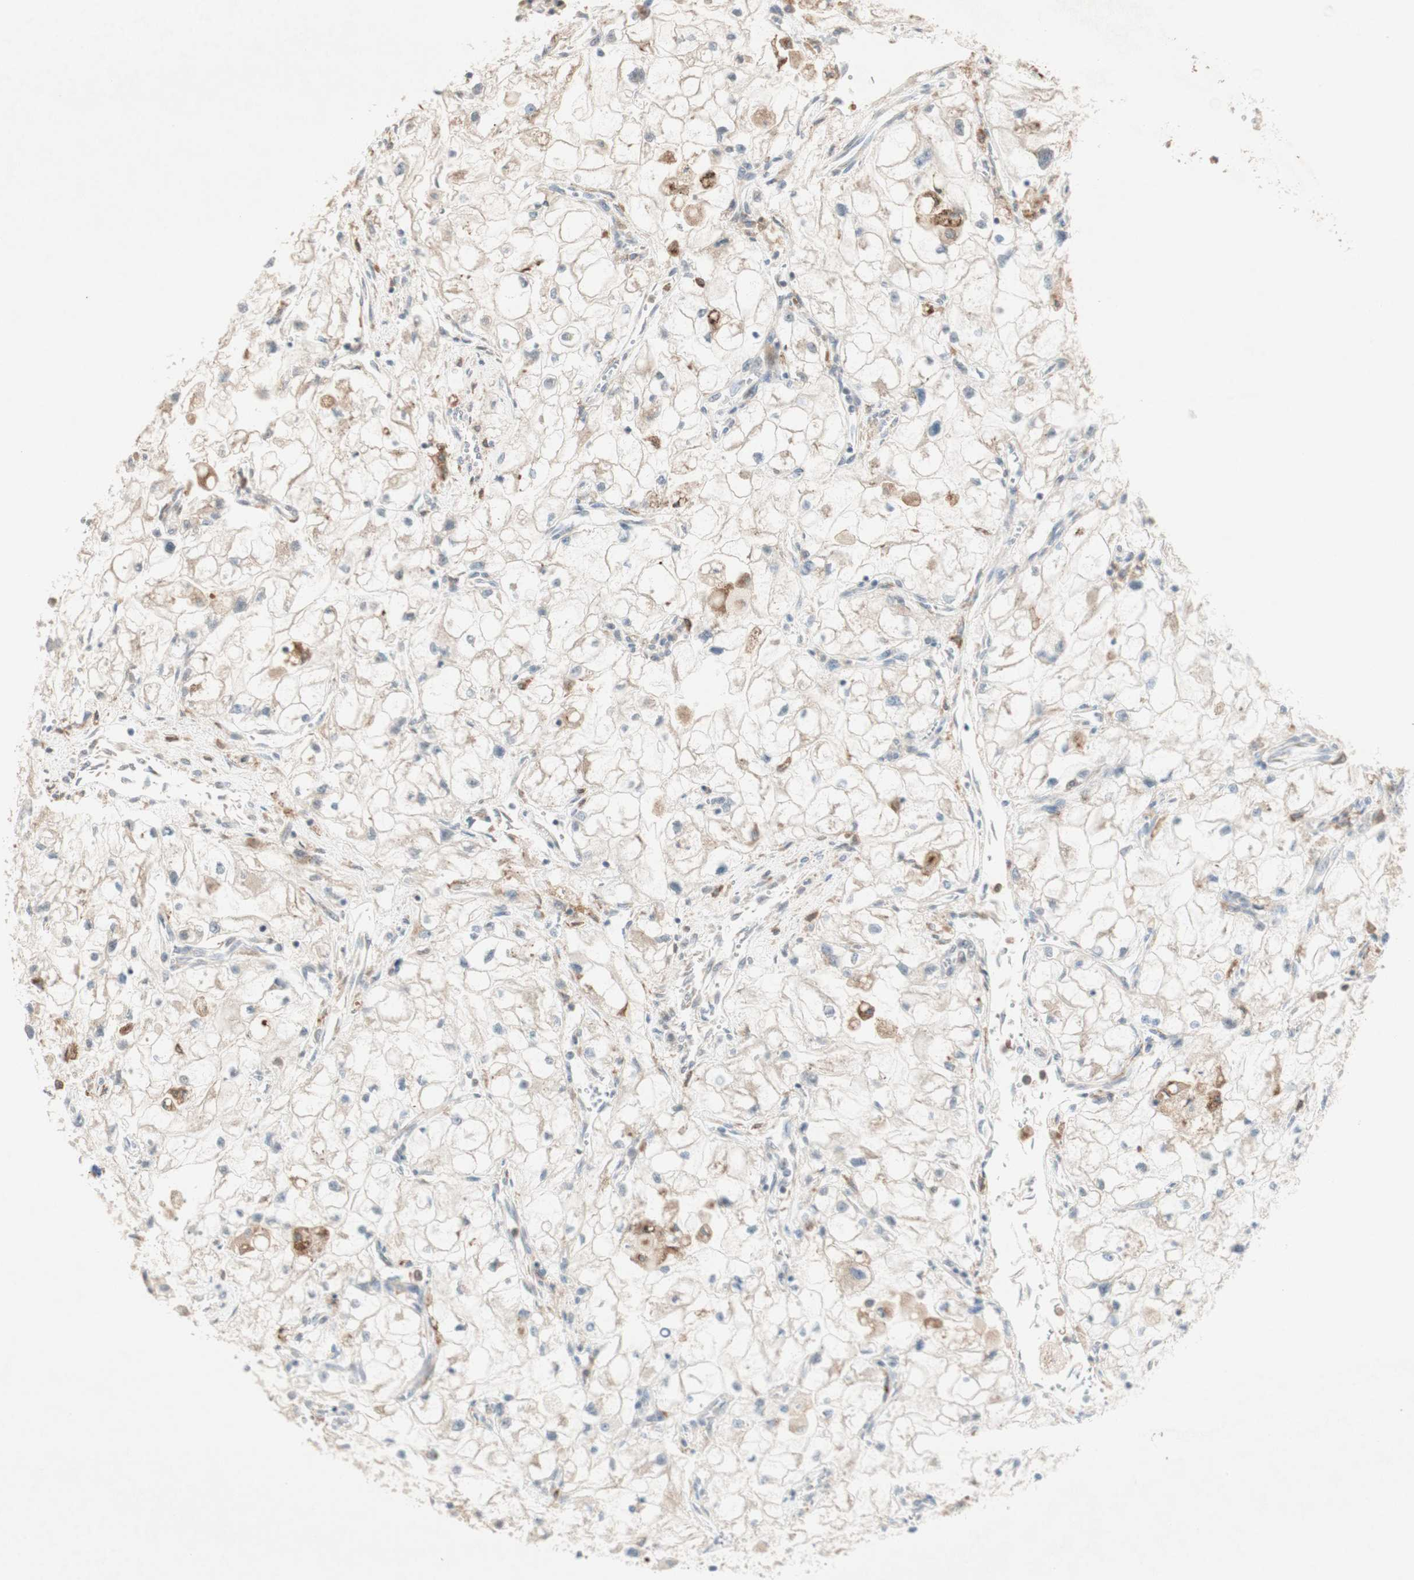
{"staining": {"intensity": "weak", "quantity": "<25%", "location": "cytoplasmic/membranous"}, "tissue": "renal cancer", "cell_type": "Tumor cells", "image_type": "cancer", "snomed": [{"axis": "morphology", "description": "Adenocarcinoma, NOS"}, {"axis": "topography", "description": "Kidney"}], "caption": "Tumor cells are negative for brown protein staining in renal cancer. (DAB (3,3'-diaminobenzidine) immunohistochemistry with hematoxylin counter stain).", "gene": "GAPT", "patient": {"sex": "female", "age": 70}}